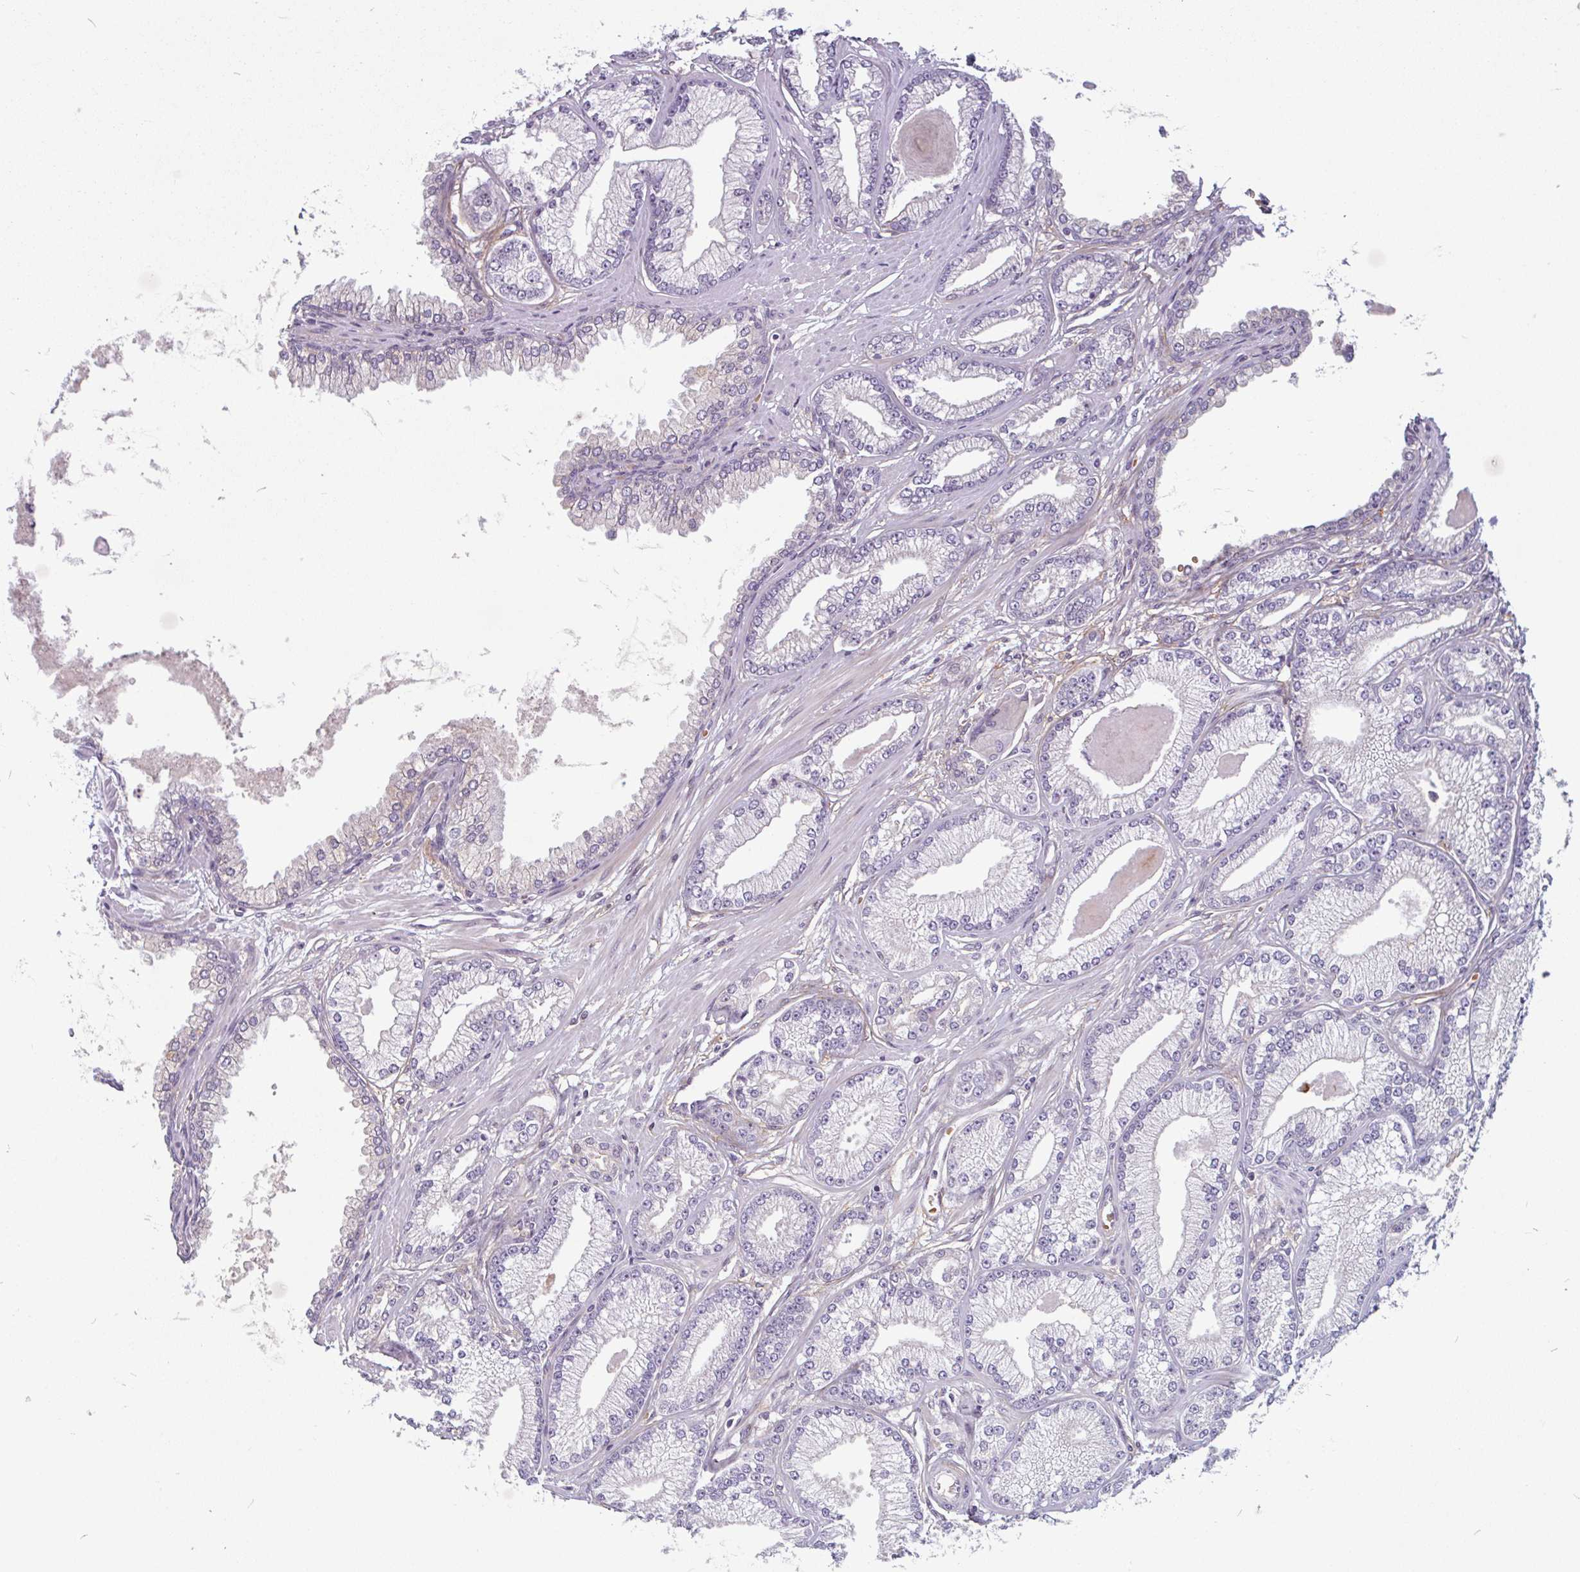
{"staining": {"intensity": "negative", "quantity": "none", "location": "none"}, "tissue": "prostate cancer", "cell_type": "Tumor cells", "image_type": "cancer", "snomed": [{"axis": "morphology", "description": "Adenocarcinoma, Low grade"}, {"axis": "topography", "description": "Prostate"}], "caption": "Prostate cancer was stained to show a protein in brown. There is no significant staining in tumor cells.", "gene": "TMEM119", "patient": {"sex": "male", "age": 64}}